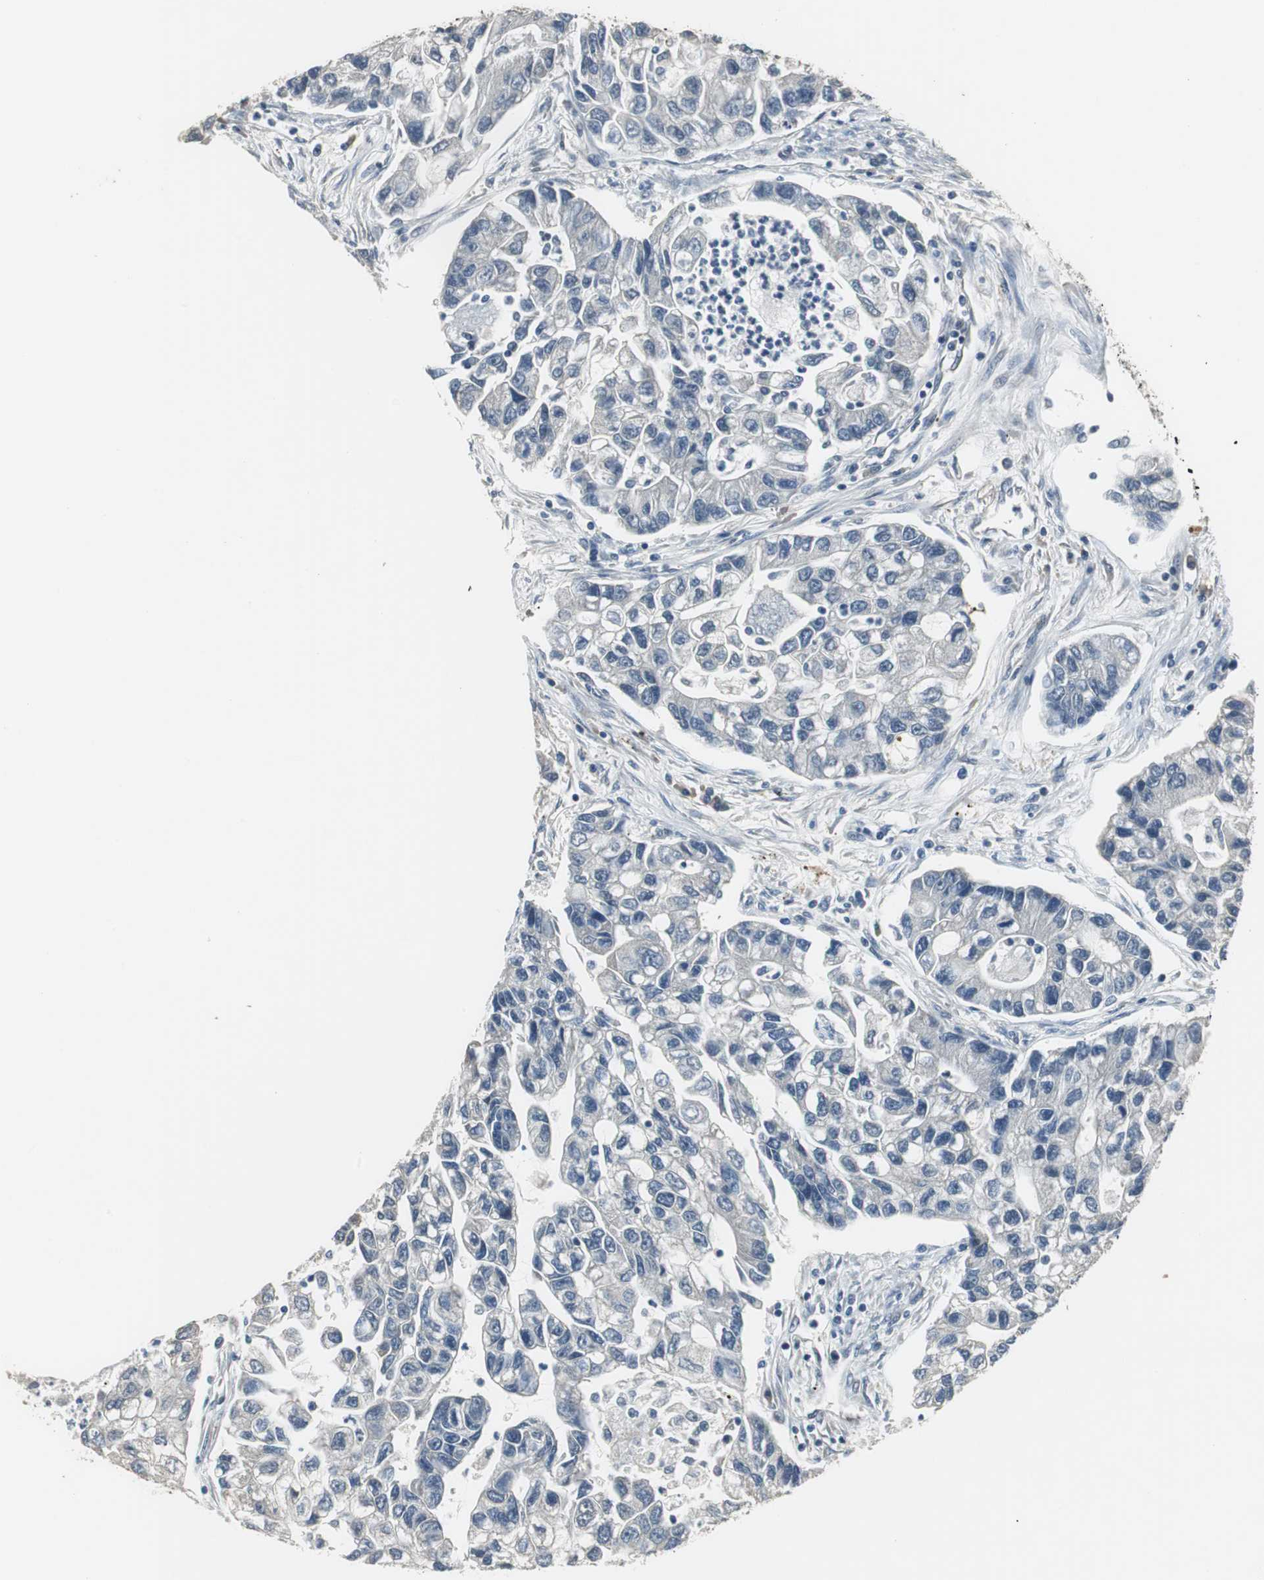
{"staining": {"intensity": "negative", "quantity": "none", "location": "none"}, "tissue": "lung cancer", "cell_type": "Tumor cells", "image_type": "cancer", "snomed": [{"axis": "morphology", "description": "Adenocarcinoma, NOS"}, {"axis": "topography", "description": "Lung"}], "caption": "Tumor cells are negative for protein expression in human adenocarcinoma (lung).", "gene": "PI4KB", "patient": {"sex": "female", "age": 51}}